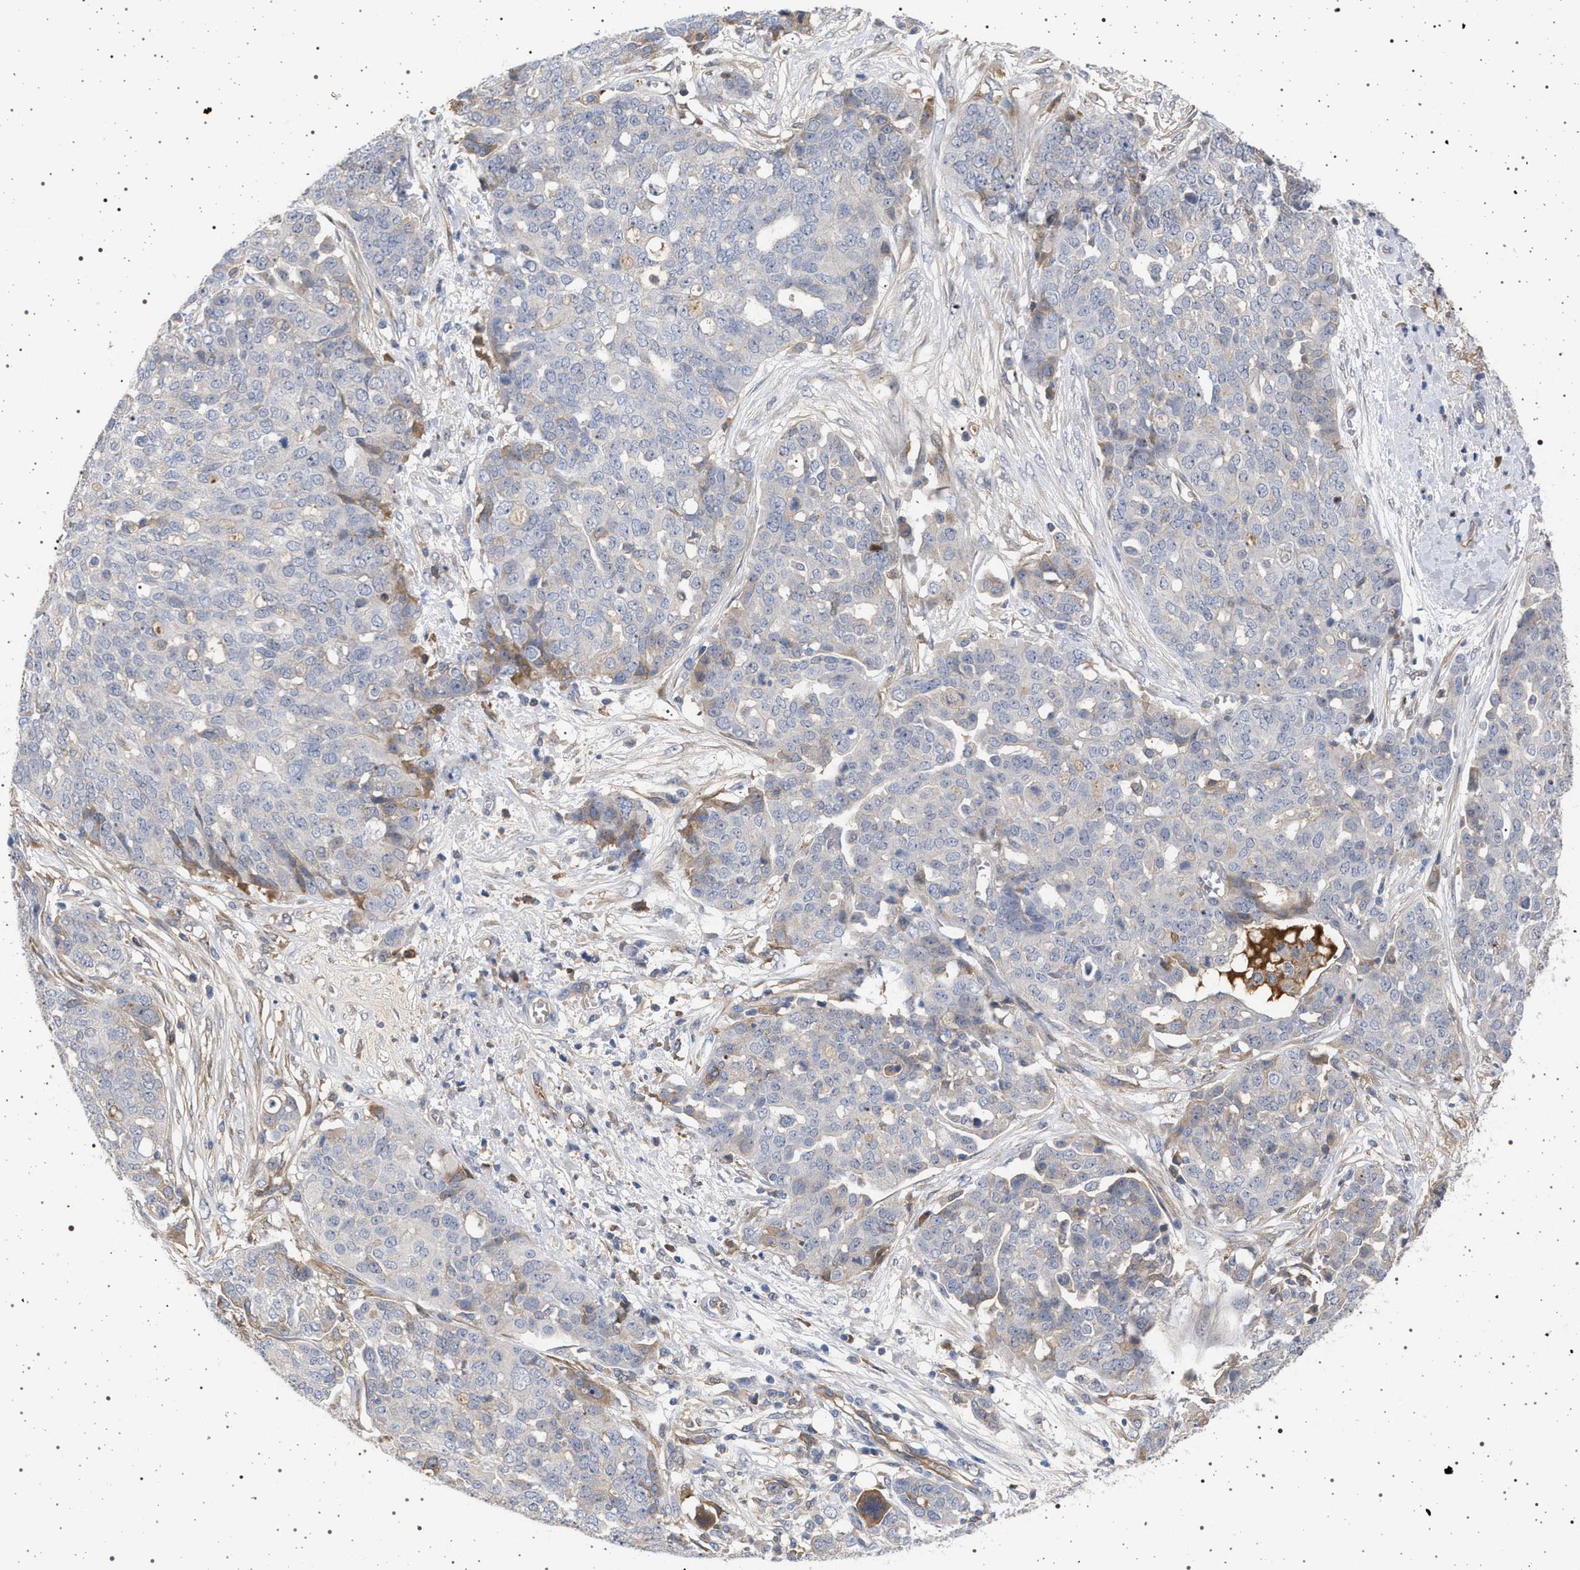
{"staining": {"intensity": "negative", "quantity": "none", "location": "none"}, "tissue": "ovarian cancer", "cell_type": "Tumor cells", "image_type": "cancer", "snomed": [{"axis": "morphology", "description": "Cystadenocarcinoma, serous, NOS"}, {"axis": "topography", "description": "Soft tissue"}, {"axis": "topography", "description": "Ovary"}], "caption": "An immunohistochemistry histopathology image of serous cystadenocarcinoma (ovarian) is shown. There is no staining in tumor cells of serous cystadenocarcinoma (ovarian).", "gene": "RBM48", "patient": {"sex": "female", "age": 57}}